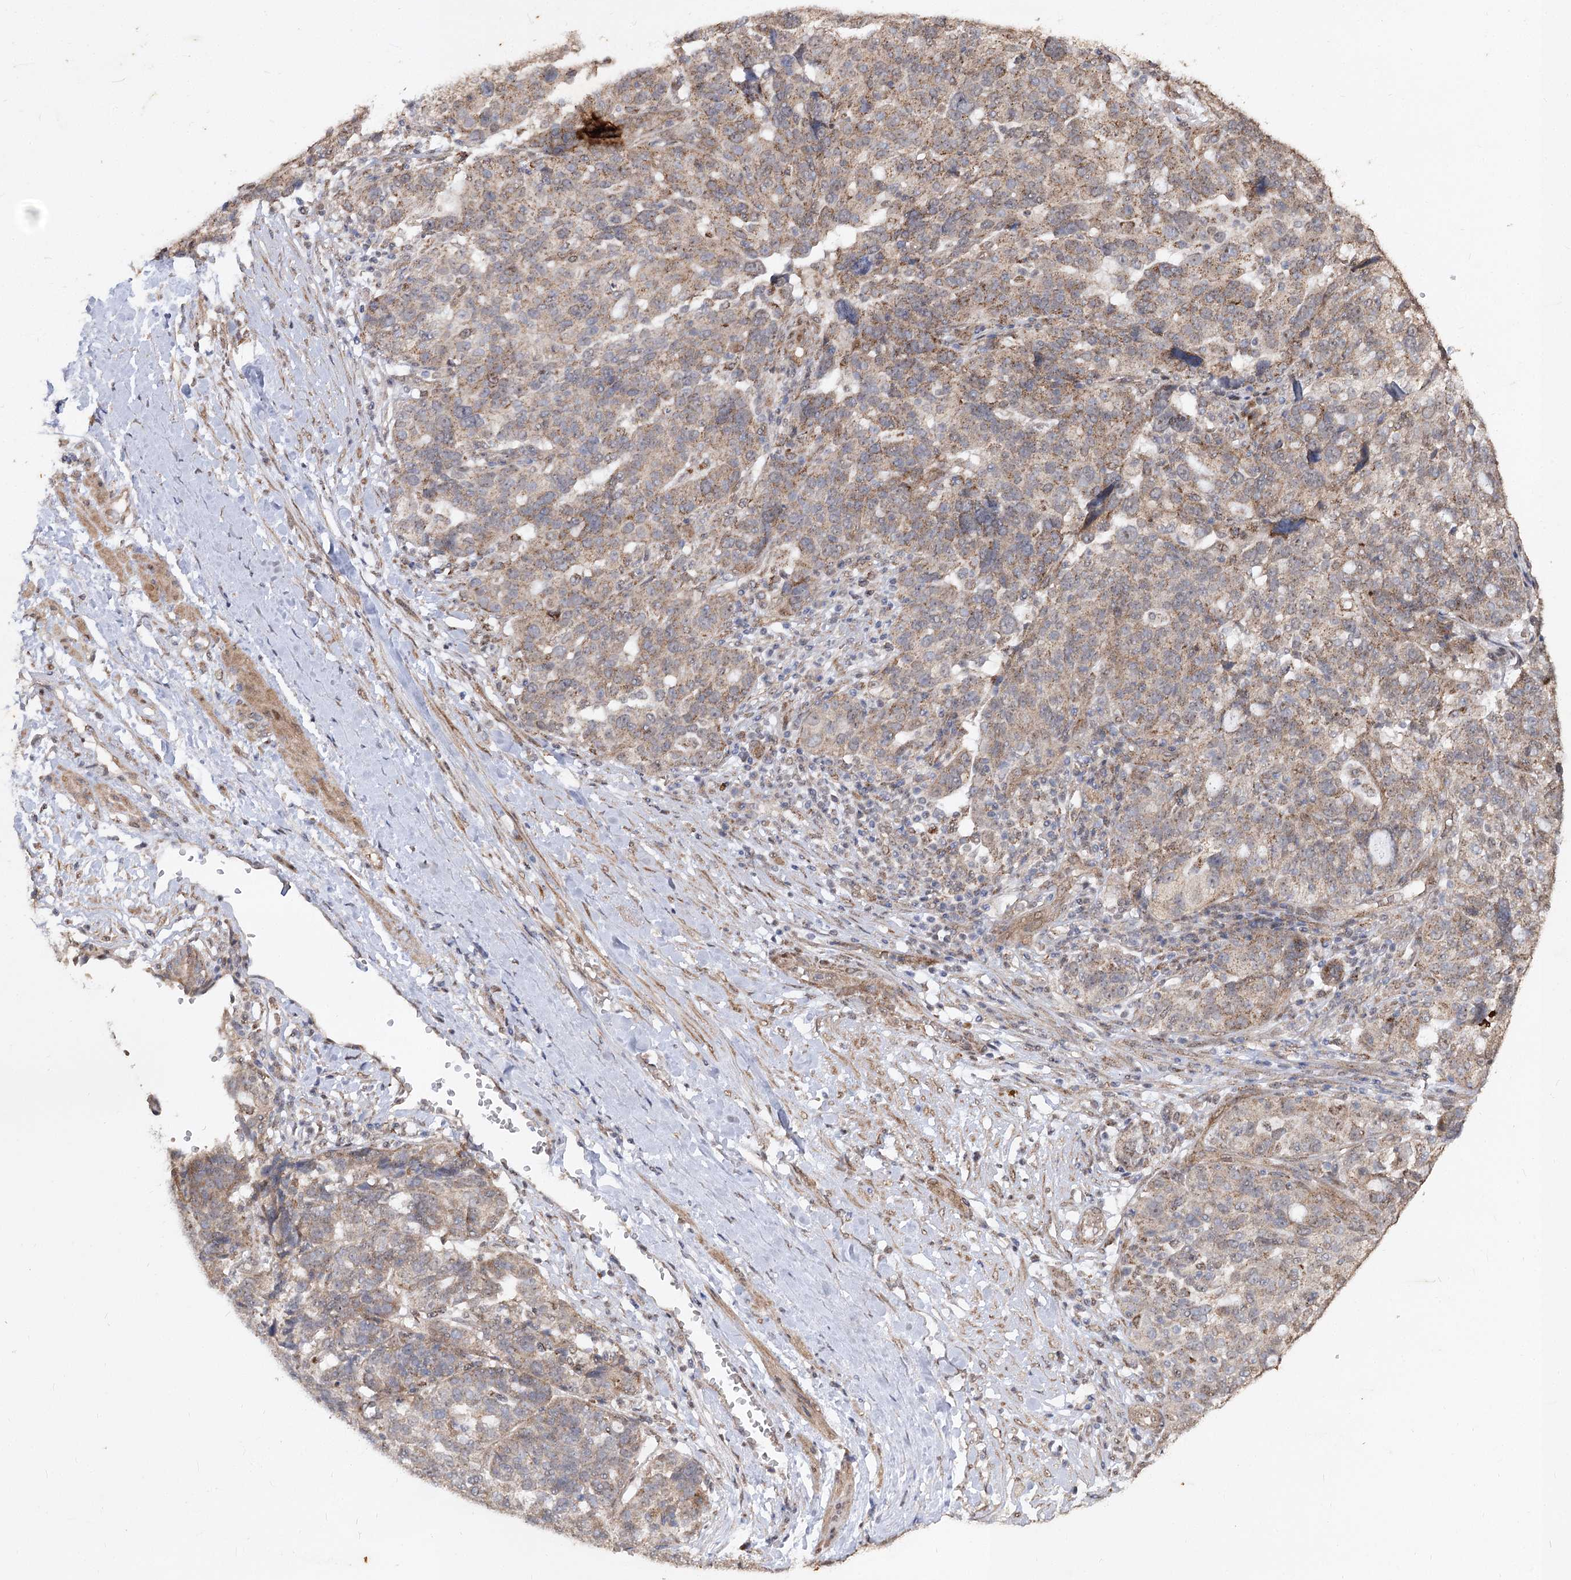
{"staining": {"intensity": "moderate", "quantity": ">75%", "location": "cytoplasmic/membranous"}, "tissue": "ovarian cancer", "cell_type": "Tumor cells", "image_type": "cancer", "snomed": [{"axis": "morphology", "description": "Cystadenocarcinoma, serous, NOS"}, {"axis": "topography", "description": "Ovary"}], "caption": "Tumor cells reveal moderate cytoplasmic/membranous expression in about >75% of cells in ovarian serous cystadenocarcinoma.", "gene": "ZSCAN23", "patient": {"sex": "female", "age": 59}}